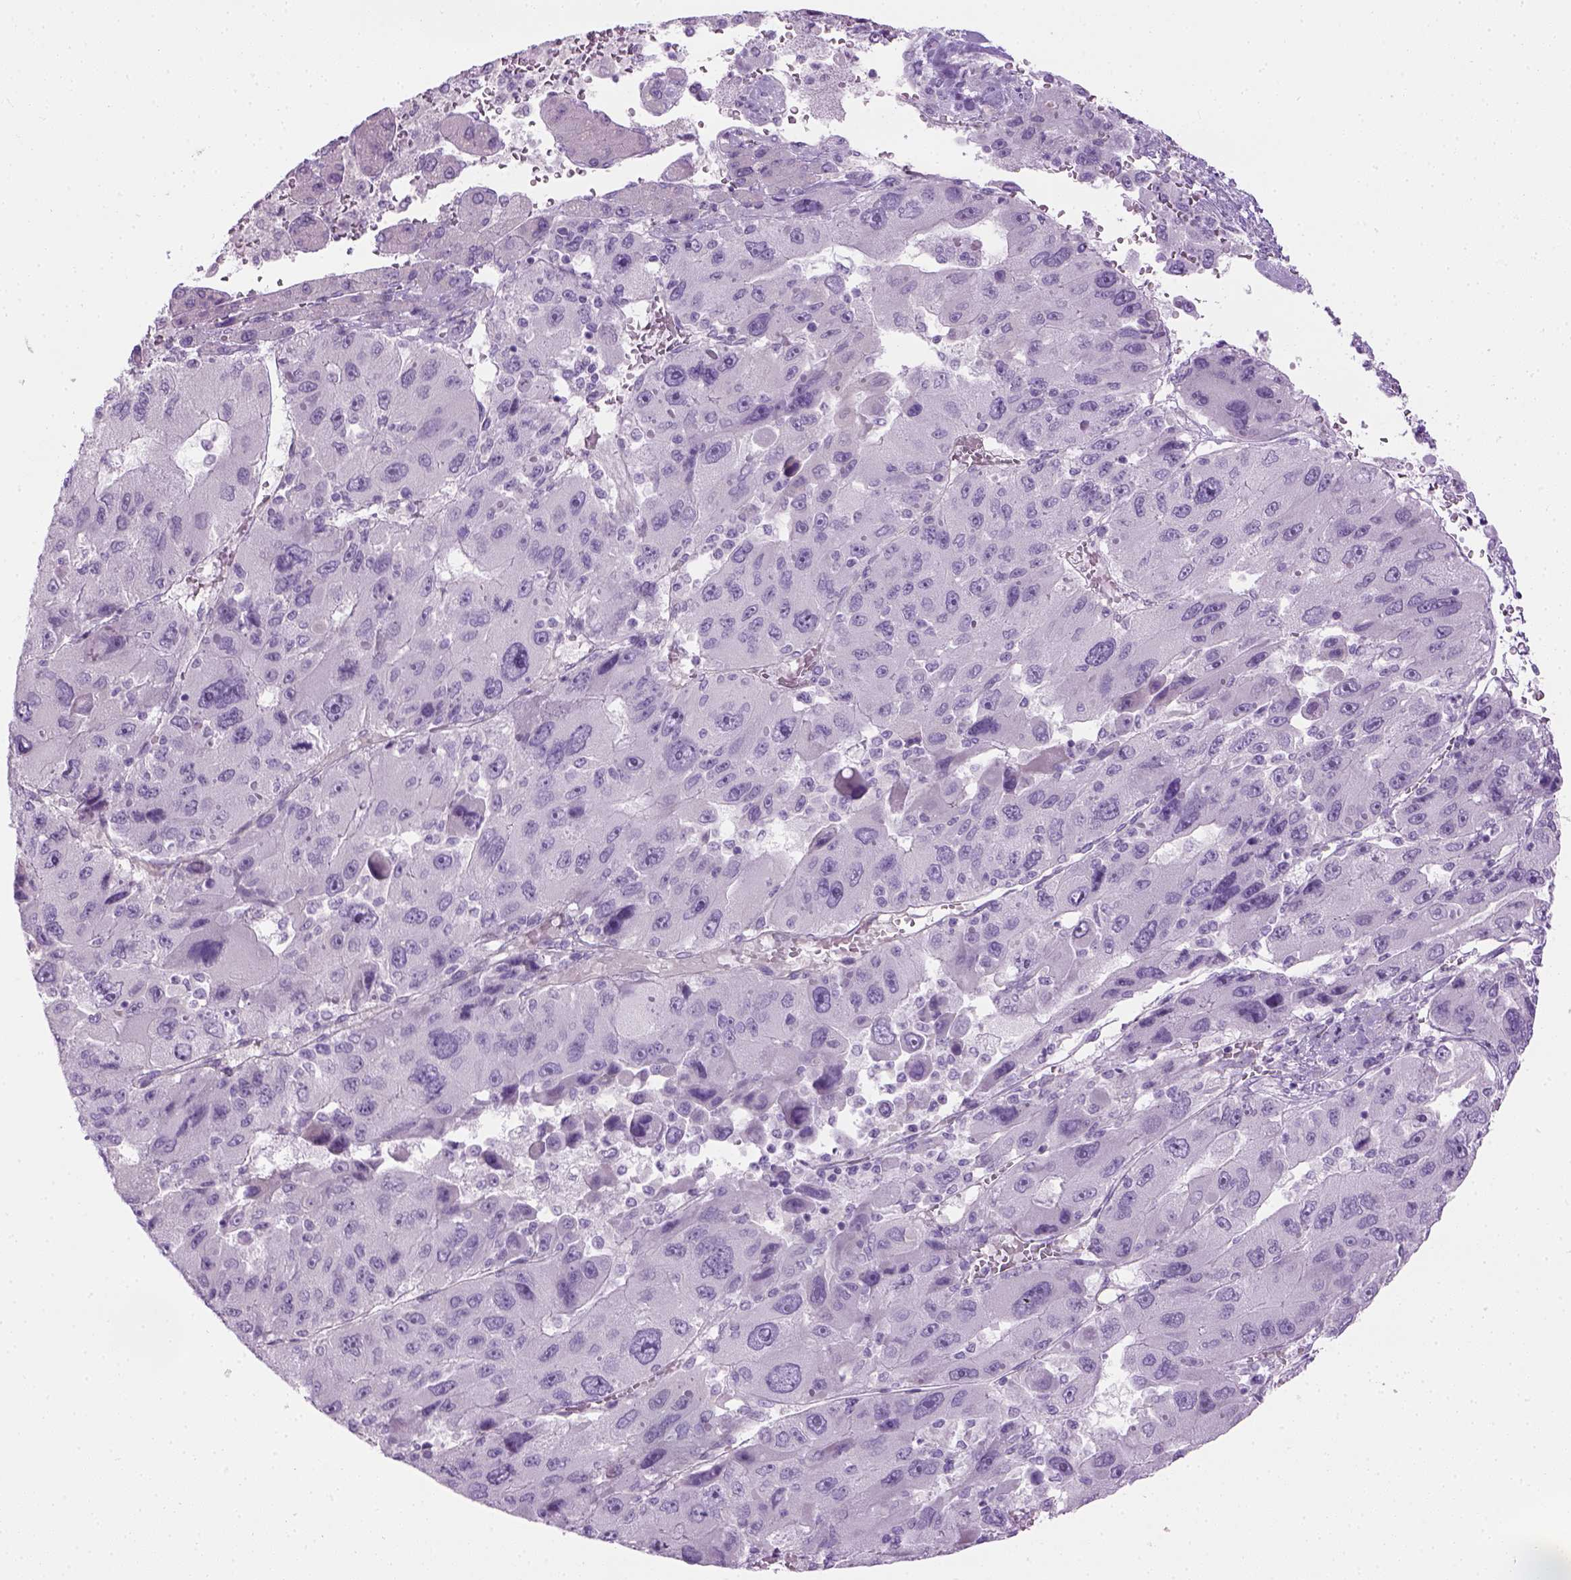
{"staining": {"intensity": "negative", "quantity": "none", "location": "none"}, "tissue": "liver cancer", "cell_type": "Tumor cells", "image_type": "cancer", "snomed": [{"axis": "morphology", "description": "Carcinoma, Hepatocellular, NOS"}, {"axis": "topography", "description": "Liver"}], "caption": "Immunohistochemistry (IHC) image of neoplastic tissue: human liver cancer stained with DAB displays no significant protein staining in tumor cells. (DAB (3,3'-diaminobenzidine) immunohistochemistry (IHC) visualized using brightfield microscopy, high magnification).", "gene": "CIBAR2", "patient": {"sex": "female", "age": 41}}